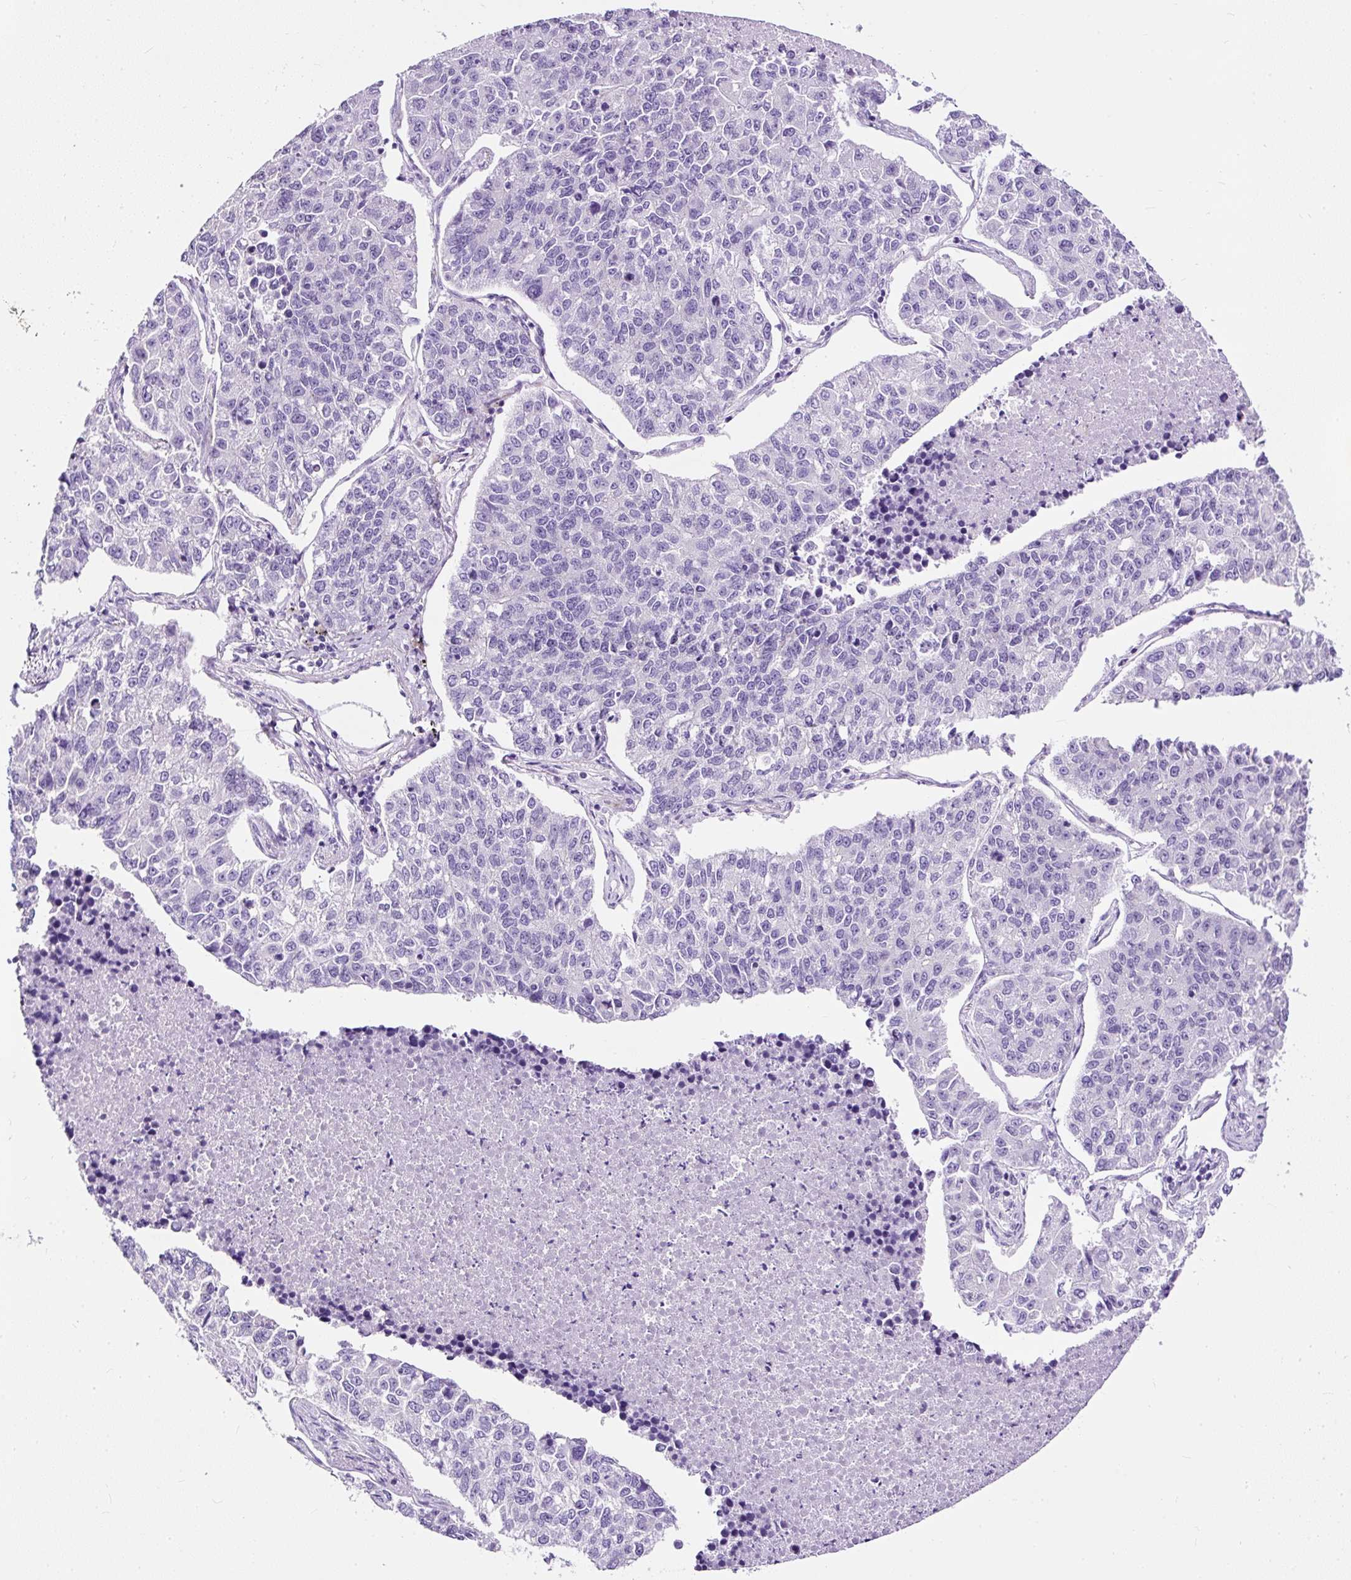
{"staining": {"intensity": "negative", "quantity": "none", "location": "none"}, "tissue": "lung cancer", "cell_type": "Tumor cells", "image_type": "cancer", "snomed": [{"axis": "morphology", "description": "Adenocarcinoma, NOS"}, {"axis": "topography", "description": "Lung"}], "caption": "This histopathology image is of lung cancer stained with immunohistochemistry (IHC) to label a protein in brown with the nuclei are counter-stained blue. There is no expression in tumor cells.", "gene": "STOX2", "patient": {"sex": "male", "age": 49}}